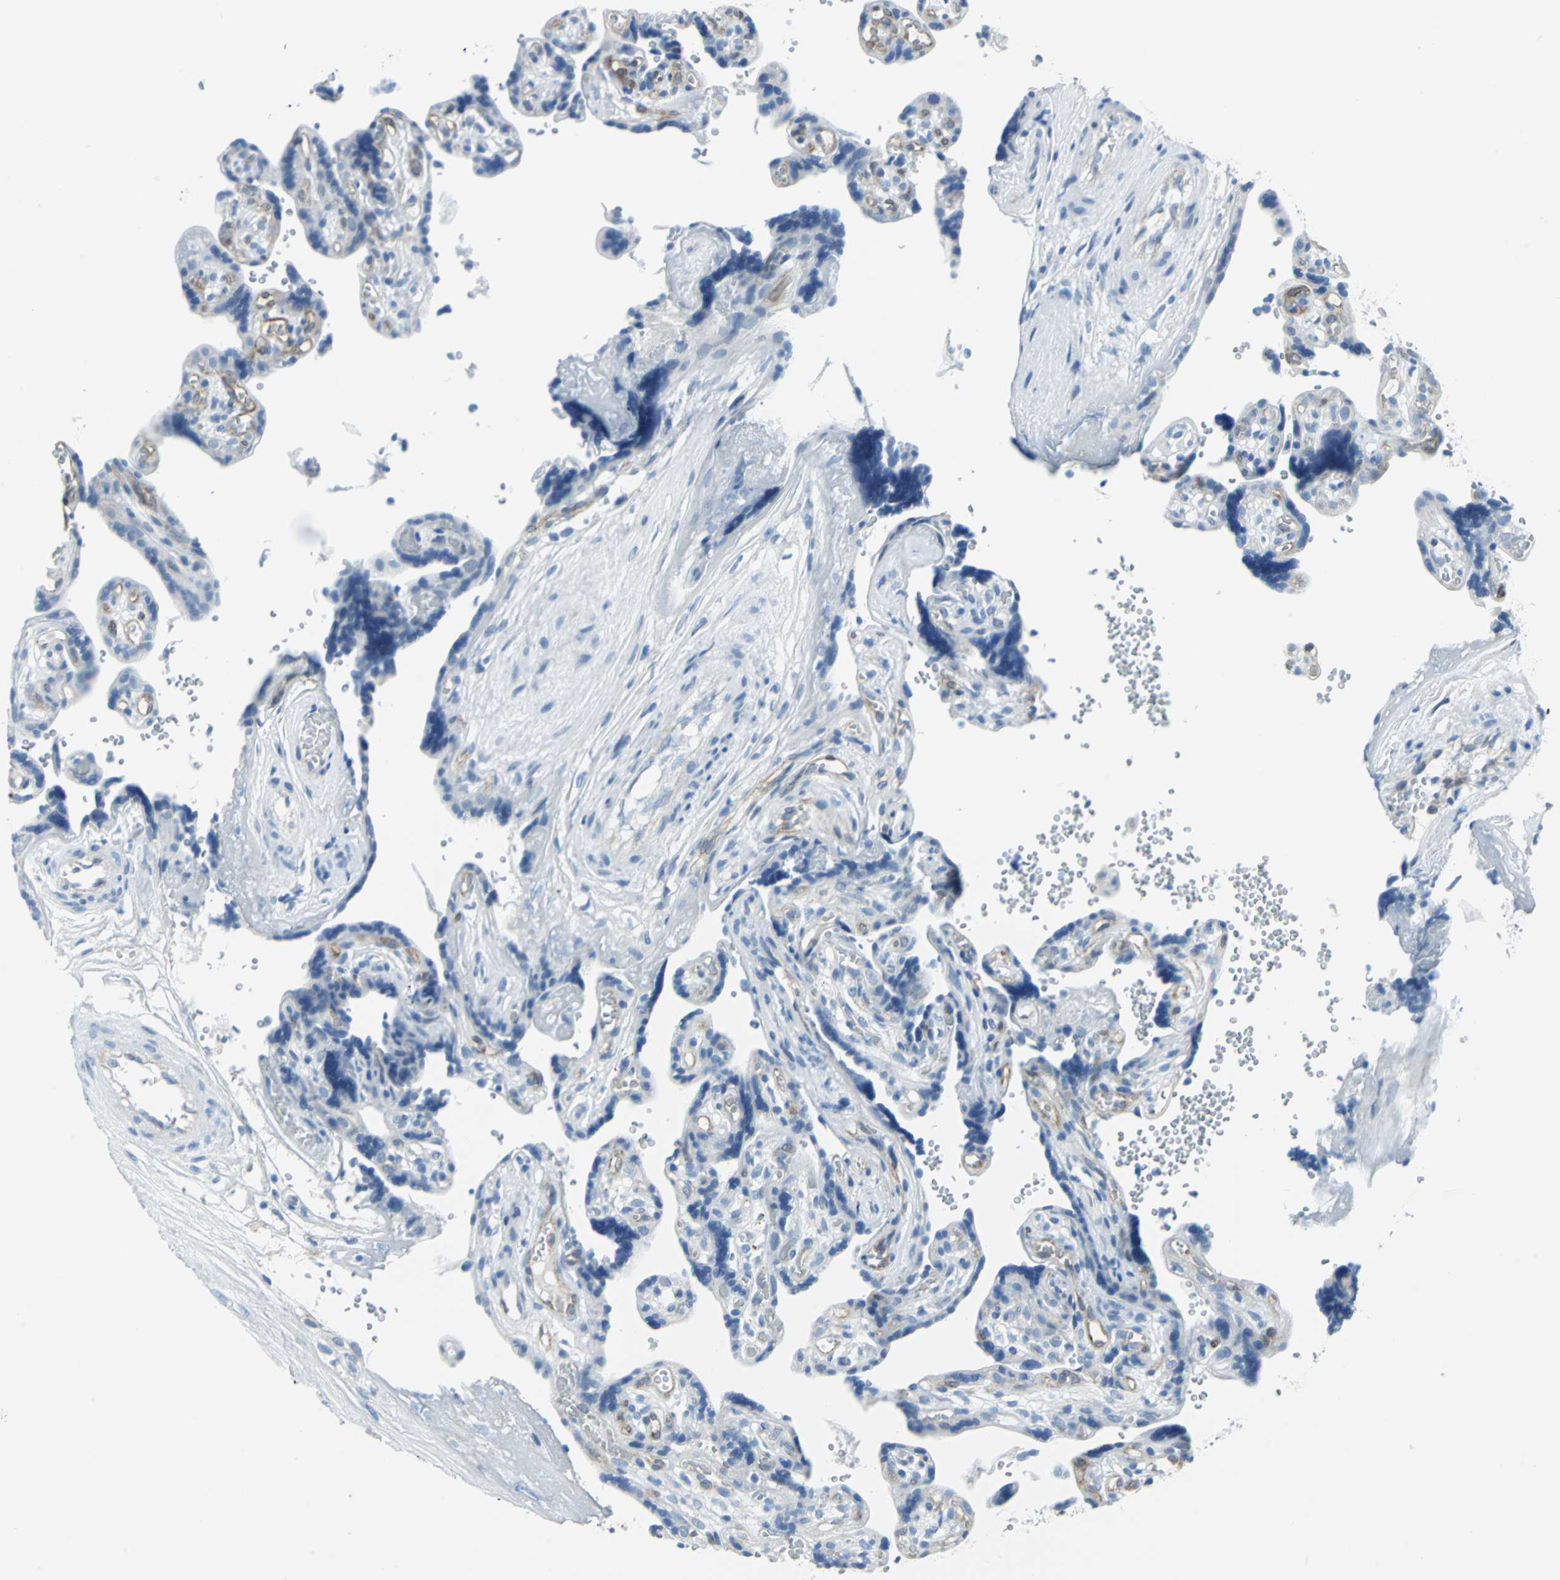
{"staining": {"intensity": "negative", "quantity": "none", "location": "none"}, "tissue": "placenta", "cell_type": "Decidual cells", "image_type": "normal", "snomed": [{"axis": "morphology", "description": "Normal tissue, NOS"}, {"axis": "topography", "description": "Placenta"}], "caption": "IHC micrograph of normal placenta: placenta stained with DAB reveals no significant protein expression in decidual cells. The staining is performed using DAB brown chromogen with nuclei counter-stained in using hematoxylin.", "gene": "CYB5A", "patient": {"sex": "female", "age": 30}}